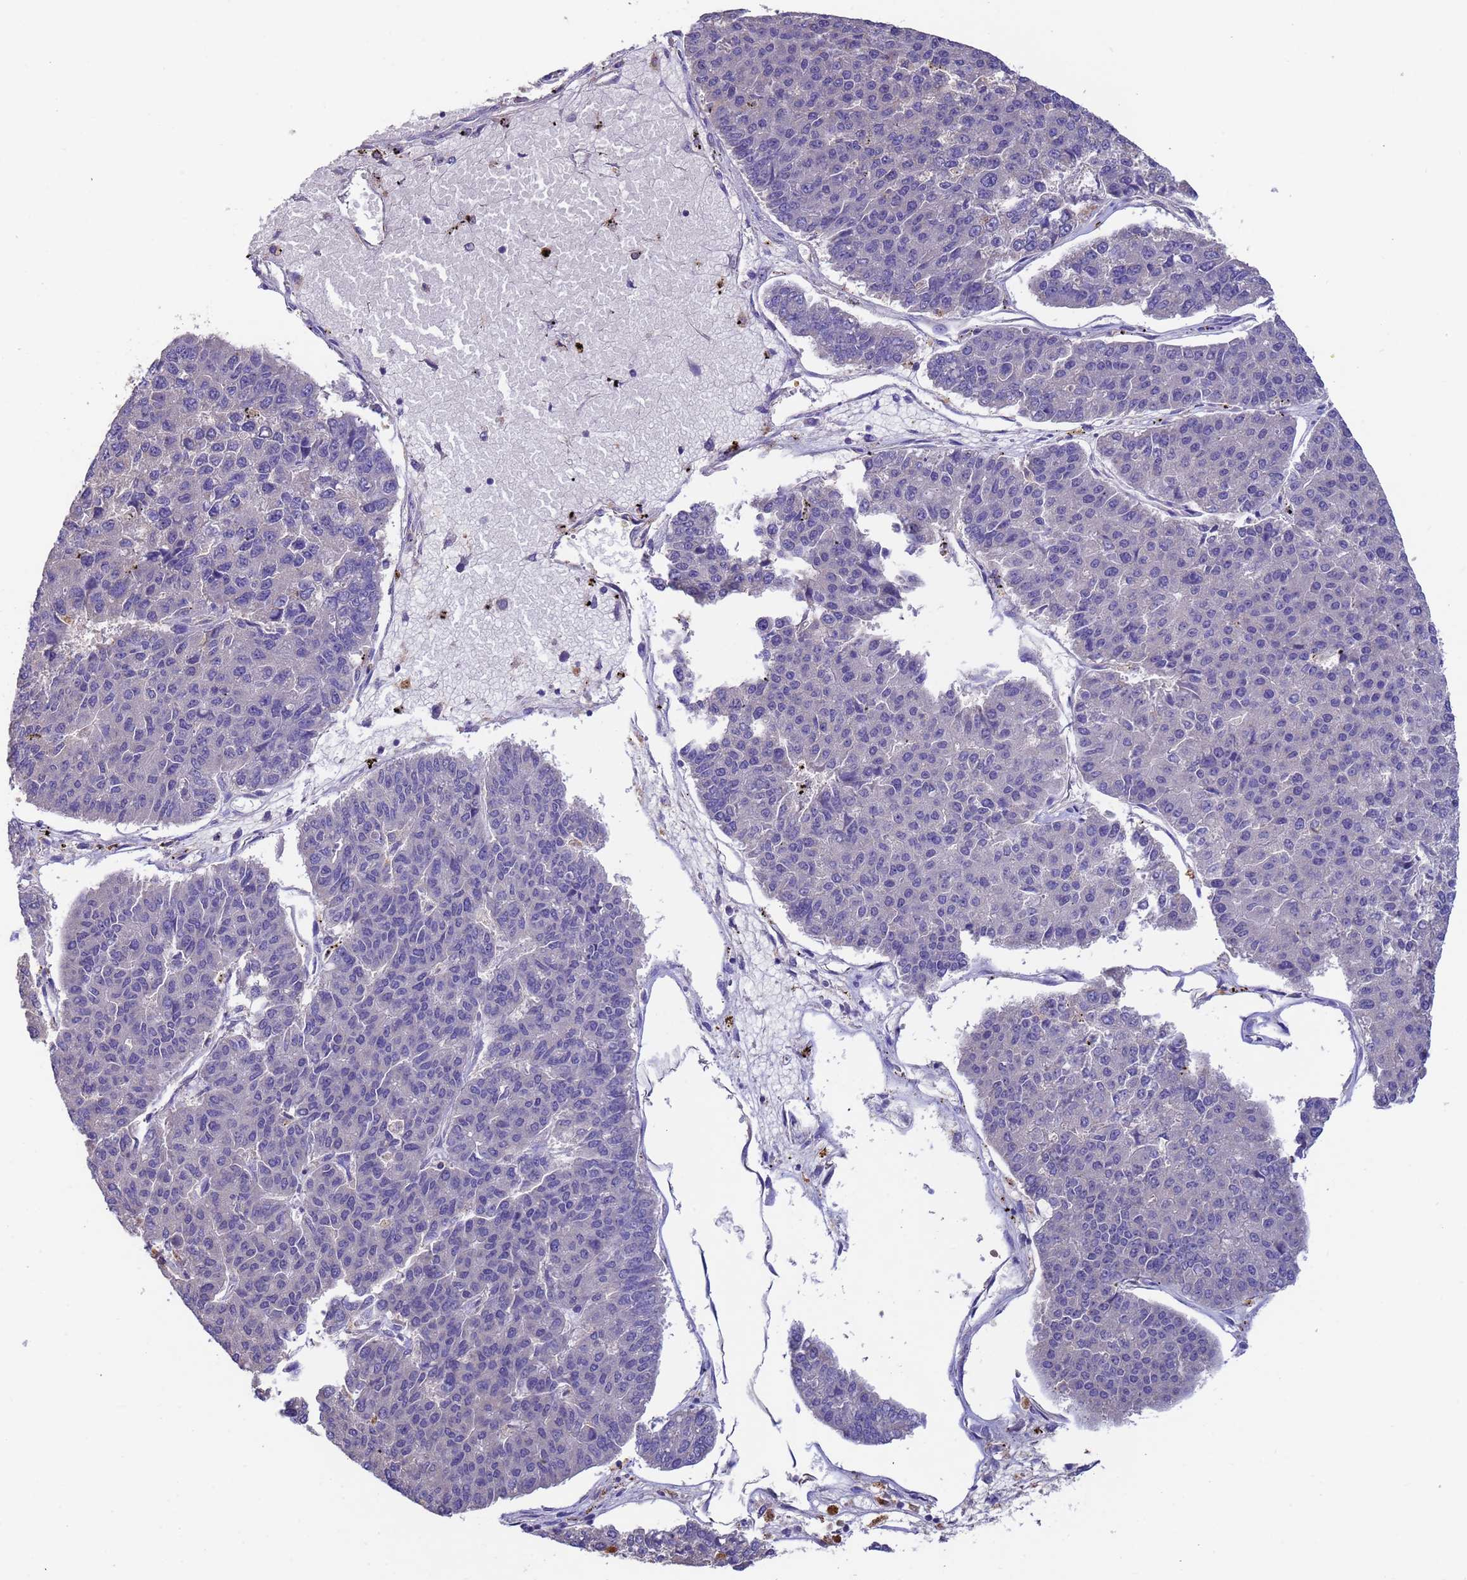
{"staining": {"intensity": "negative", "quantity": "none", "location": "none"}, "tissue": "pancreatic cancer", "cell_type": "Tumor cells", "image_type": "cancer", "snomed": [{"axis": "morphology", "description": "Adenocarcinoma, NOS"}, {"axis": "topography", "description": "Pancreas"}], "caption": "Immunohistochemistry photomicrograph of human pancreatic adenocarcinoma stained for a protein (brown), which reveals no staining in tumor cells.", "gene": "SRL", "patient": {"sex": "male", "age": 50}}